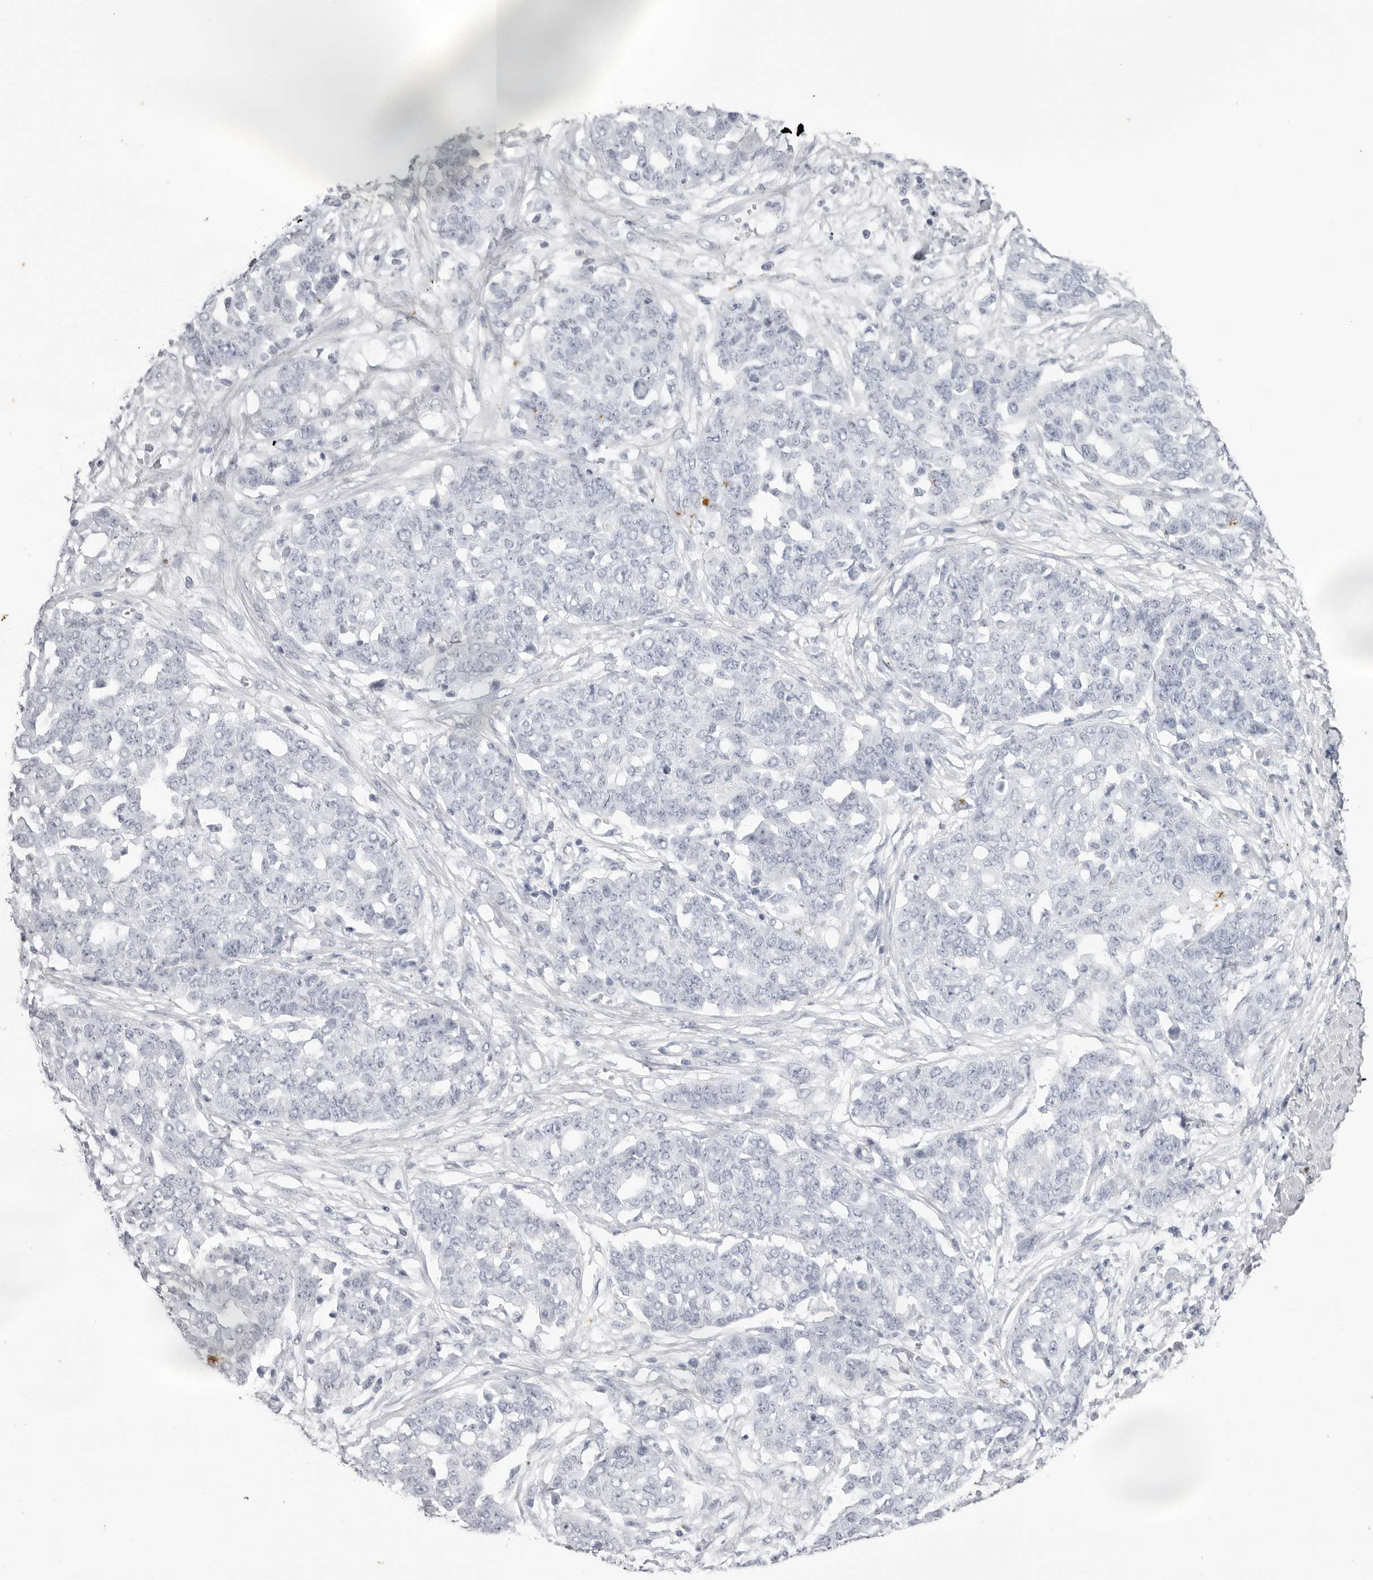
{"staining": {"intensity": "negative", "quantity": "none", "location": "none"}, "tissue": "ovarian cancer", "cell_type": "Tumor cells", "image_type": "cancer", "snomed": [{"axis": "morphology", "description": "Cystadenocarcinoma, serous, NOS"}, {"axis": "topography", "description": "Soft tissue"}, {"axis": "topography", "description": "Ovary"}], "caption": "Immunohistochemistry (IHC) of ovarian serous cystadenocarcinoma shows no positivity in tumor cells.", "gene": "KLK9", "patient": {"sex": "female", "age": 57}}